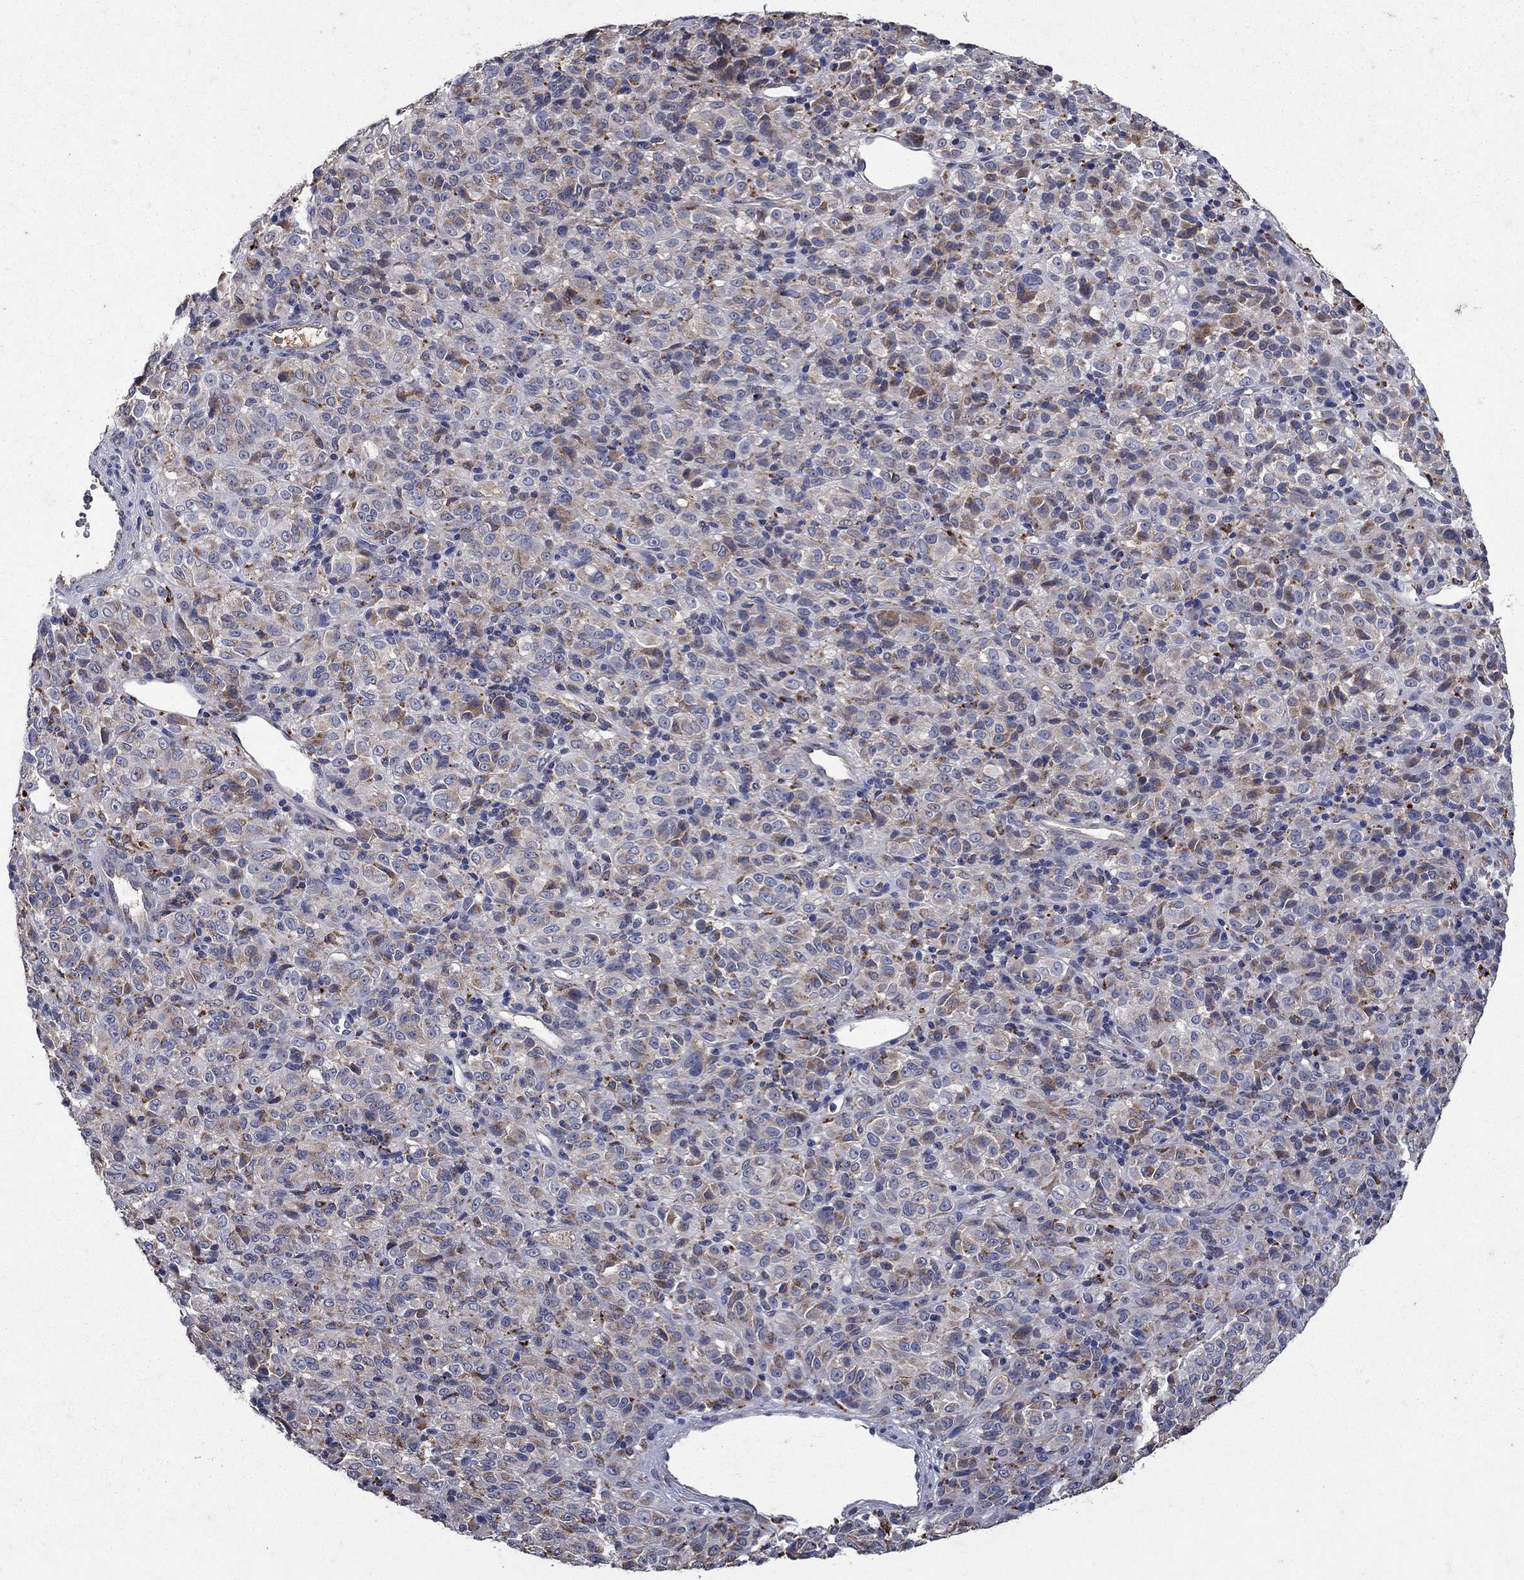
{"staining": {"intensity": "moderate", "quantity": "<25%", "location": "cytoplasmic/membranous"}, "tissue": "melanoma", "cell_type": "Tumor cells", "image_type": "cancer", "snomed": [{"axis": "morphology", "description": "Malignant melanoma, Metastatic site"}, {"axis": "topography", "description": "Brain"}], "caption": "Protein expression by immunohistochemistry exhibits moderate cytoplasmic/membranous expression in approximately <25% of tumor cells in melanoma.", "gene": "NPC2", "patient": {"sex": "female", "age": 56}}